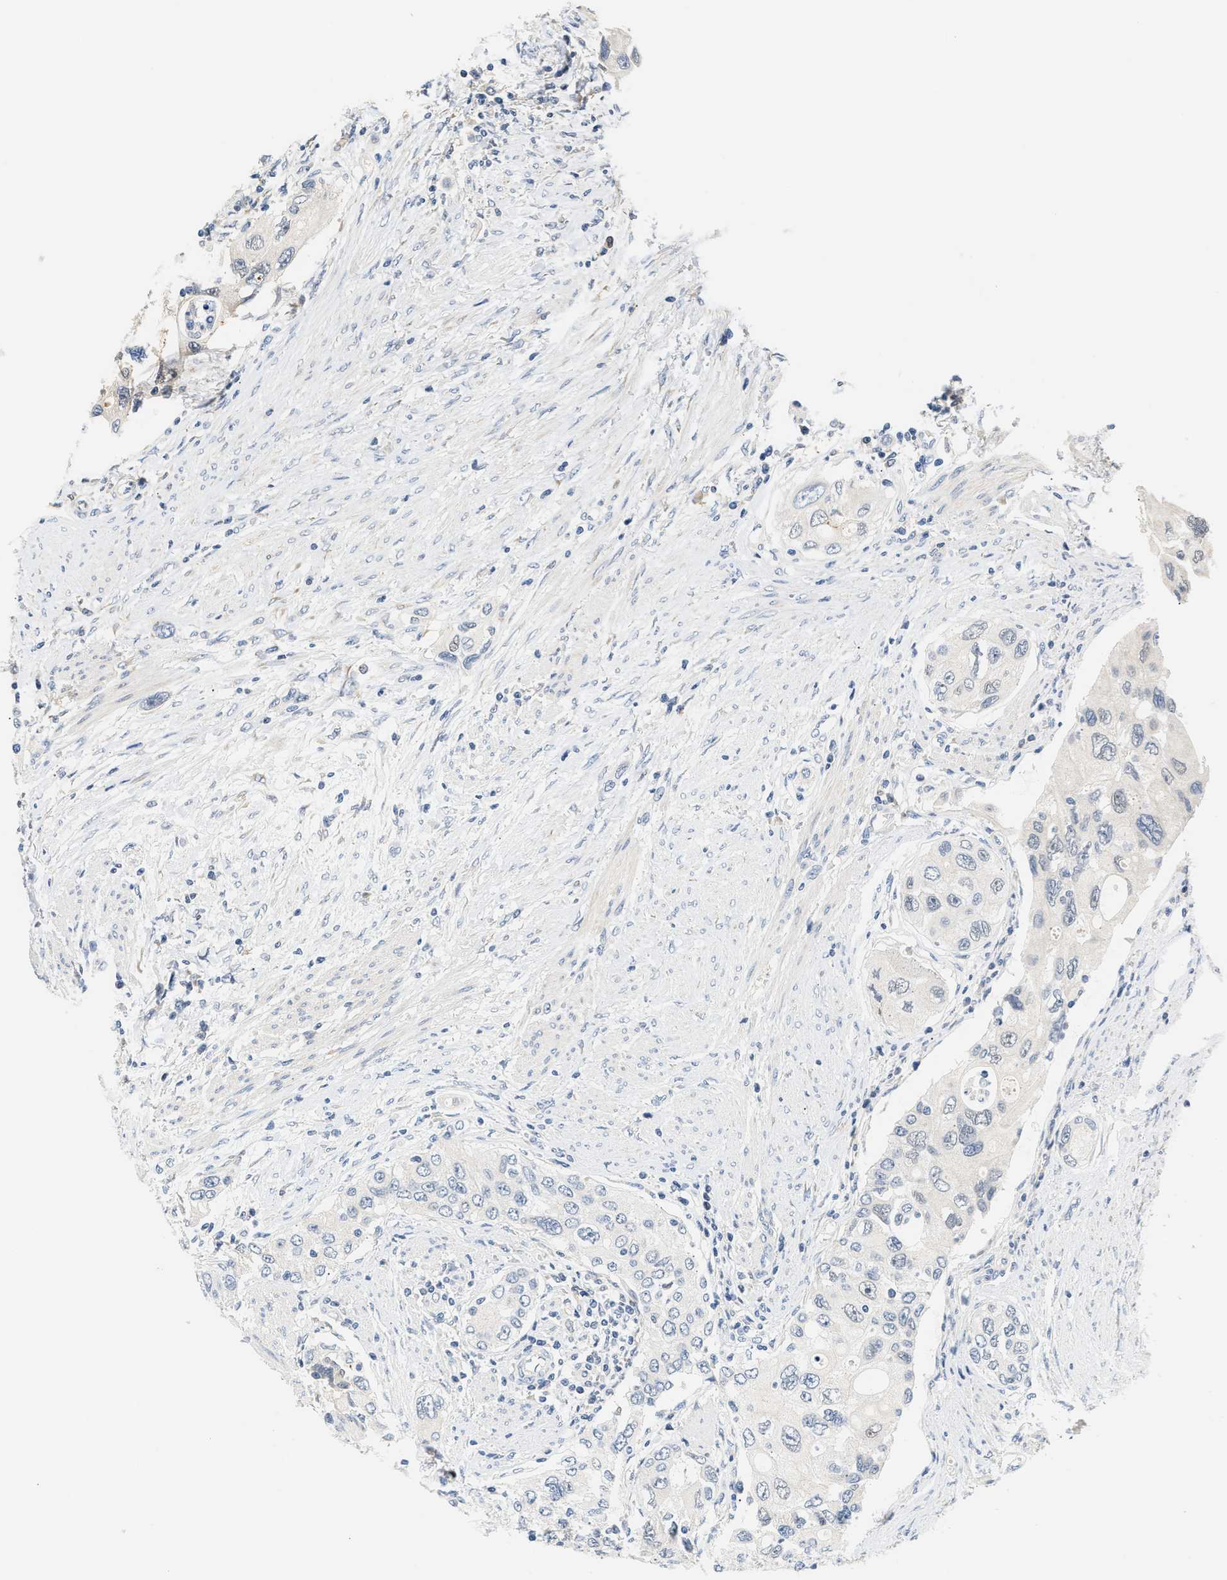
{"staining": {"intensity": "negative", "quantity": "none", "location": "none"}, "tissue": "urothelial cancer", "cell_type": "Tumor cells", "image_type": "cancer", "snomed": [{"axis": "morphology", "description": "Urothelial carcinoma, High grade"}, {"axis": "topography", "description": "Urinary bladder"}], "caption": "Tumor cells show no significant protein expression in urothelial cancer.", "gene": "TNIP2", "patient": {"sex": "female", "age": 56}}